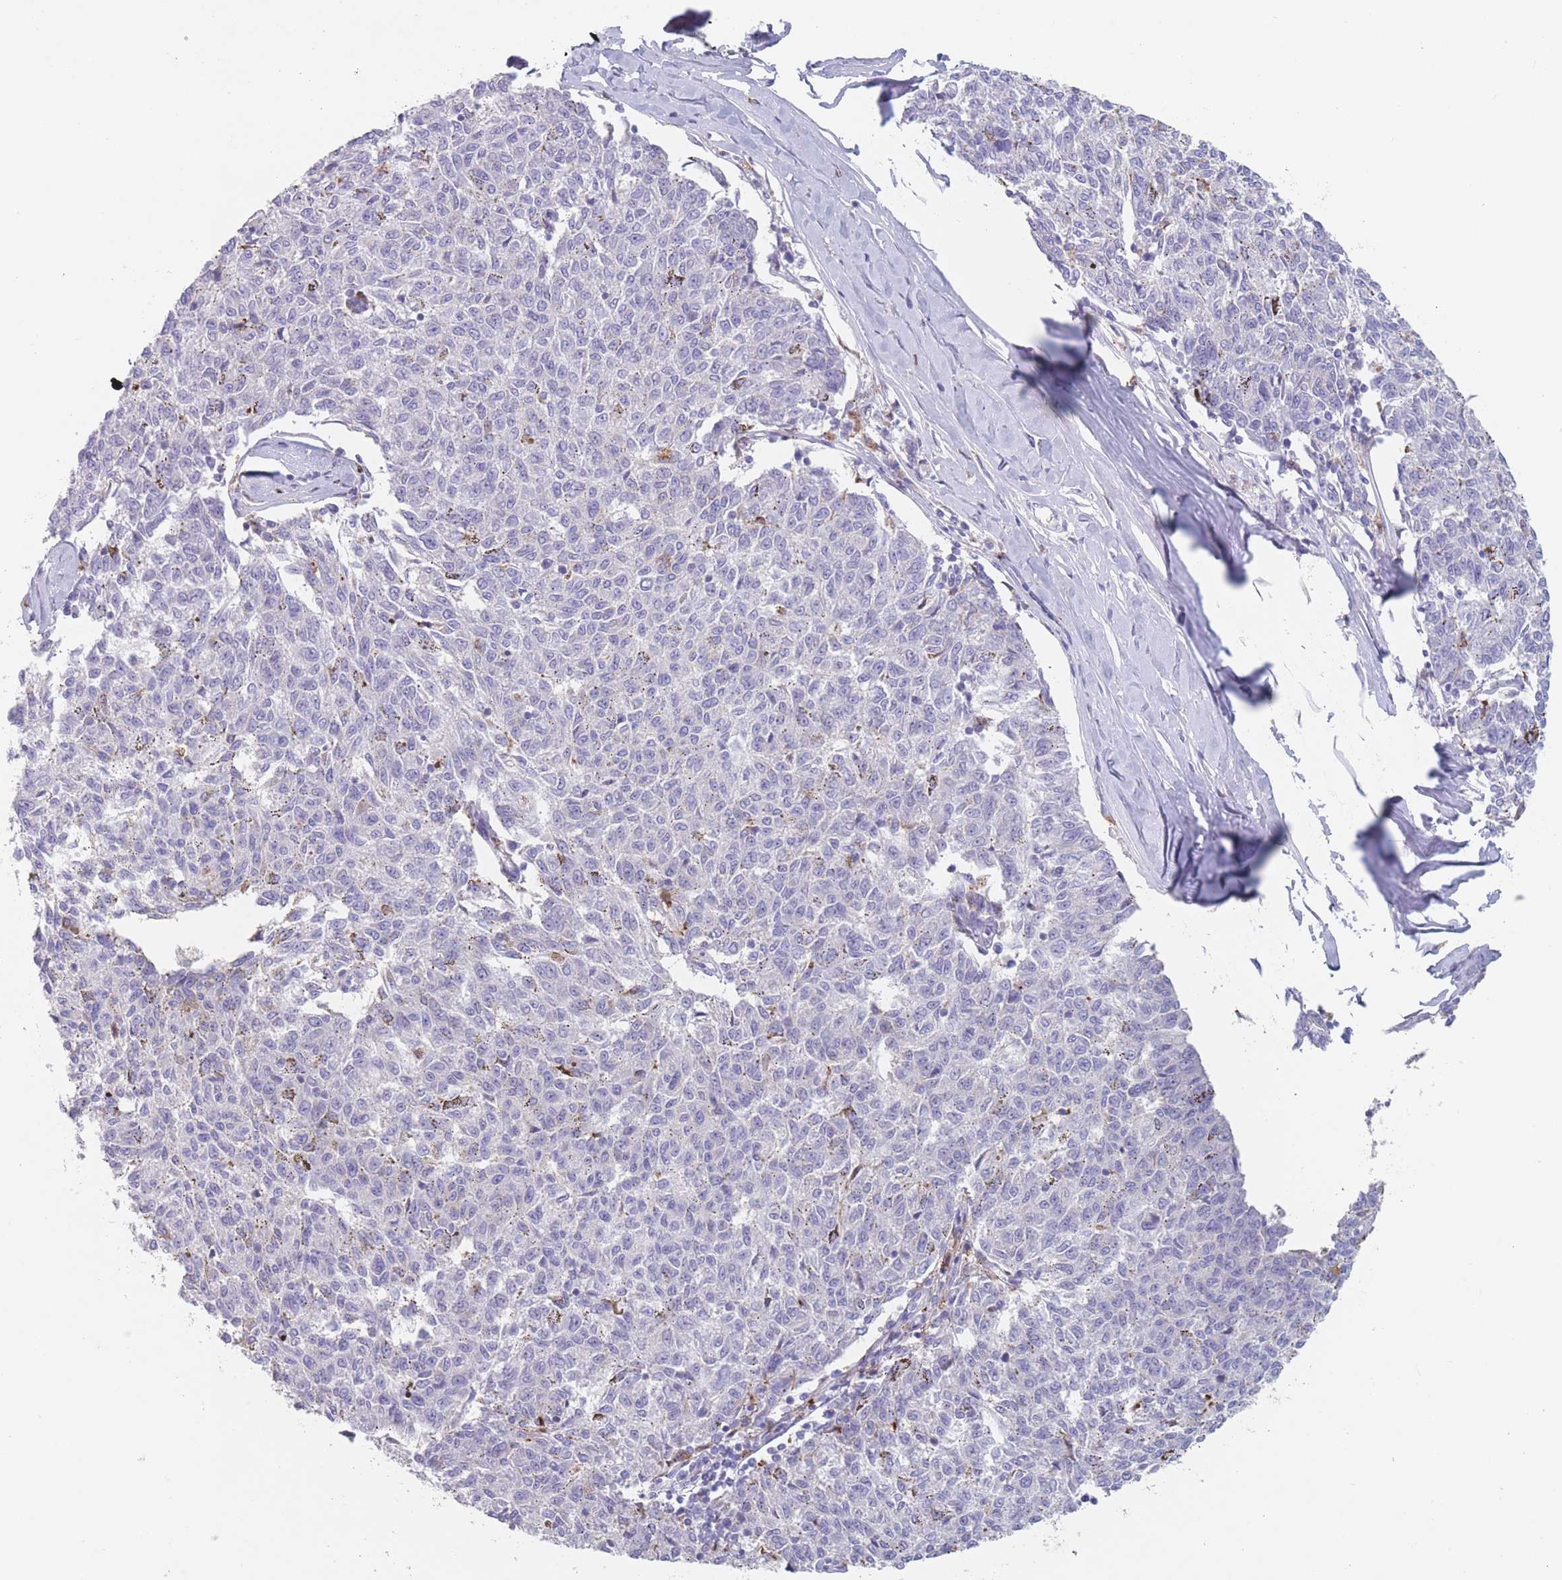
{"staining": {"intensity": "negative", "quantity": "none", "location": "none"}, "tissue": "melanoma", "cell_type": "Tumor cells", "image_type": "cancer", "snomed": [{"axis": "morphology", "description": "Malignant melanoma, NOS"}, {"axis": "topography", "description": "Skin"}], "caption": "The immunohistochemistry (IHC) histopathology image has no significant positivity in tumor cells of melanoma tissue.", "gene": "ATP1A3", "patient": {"sex": "female", "age": 72}}